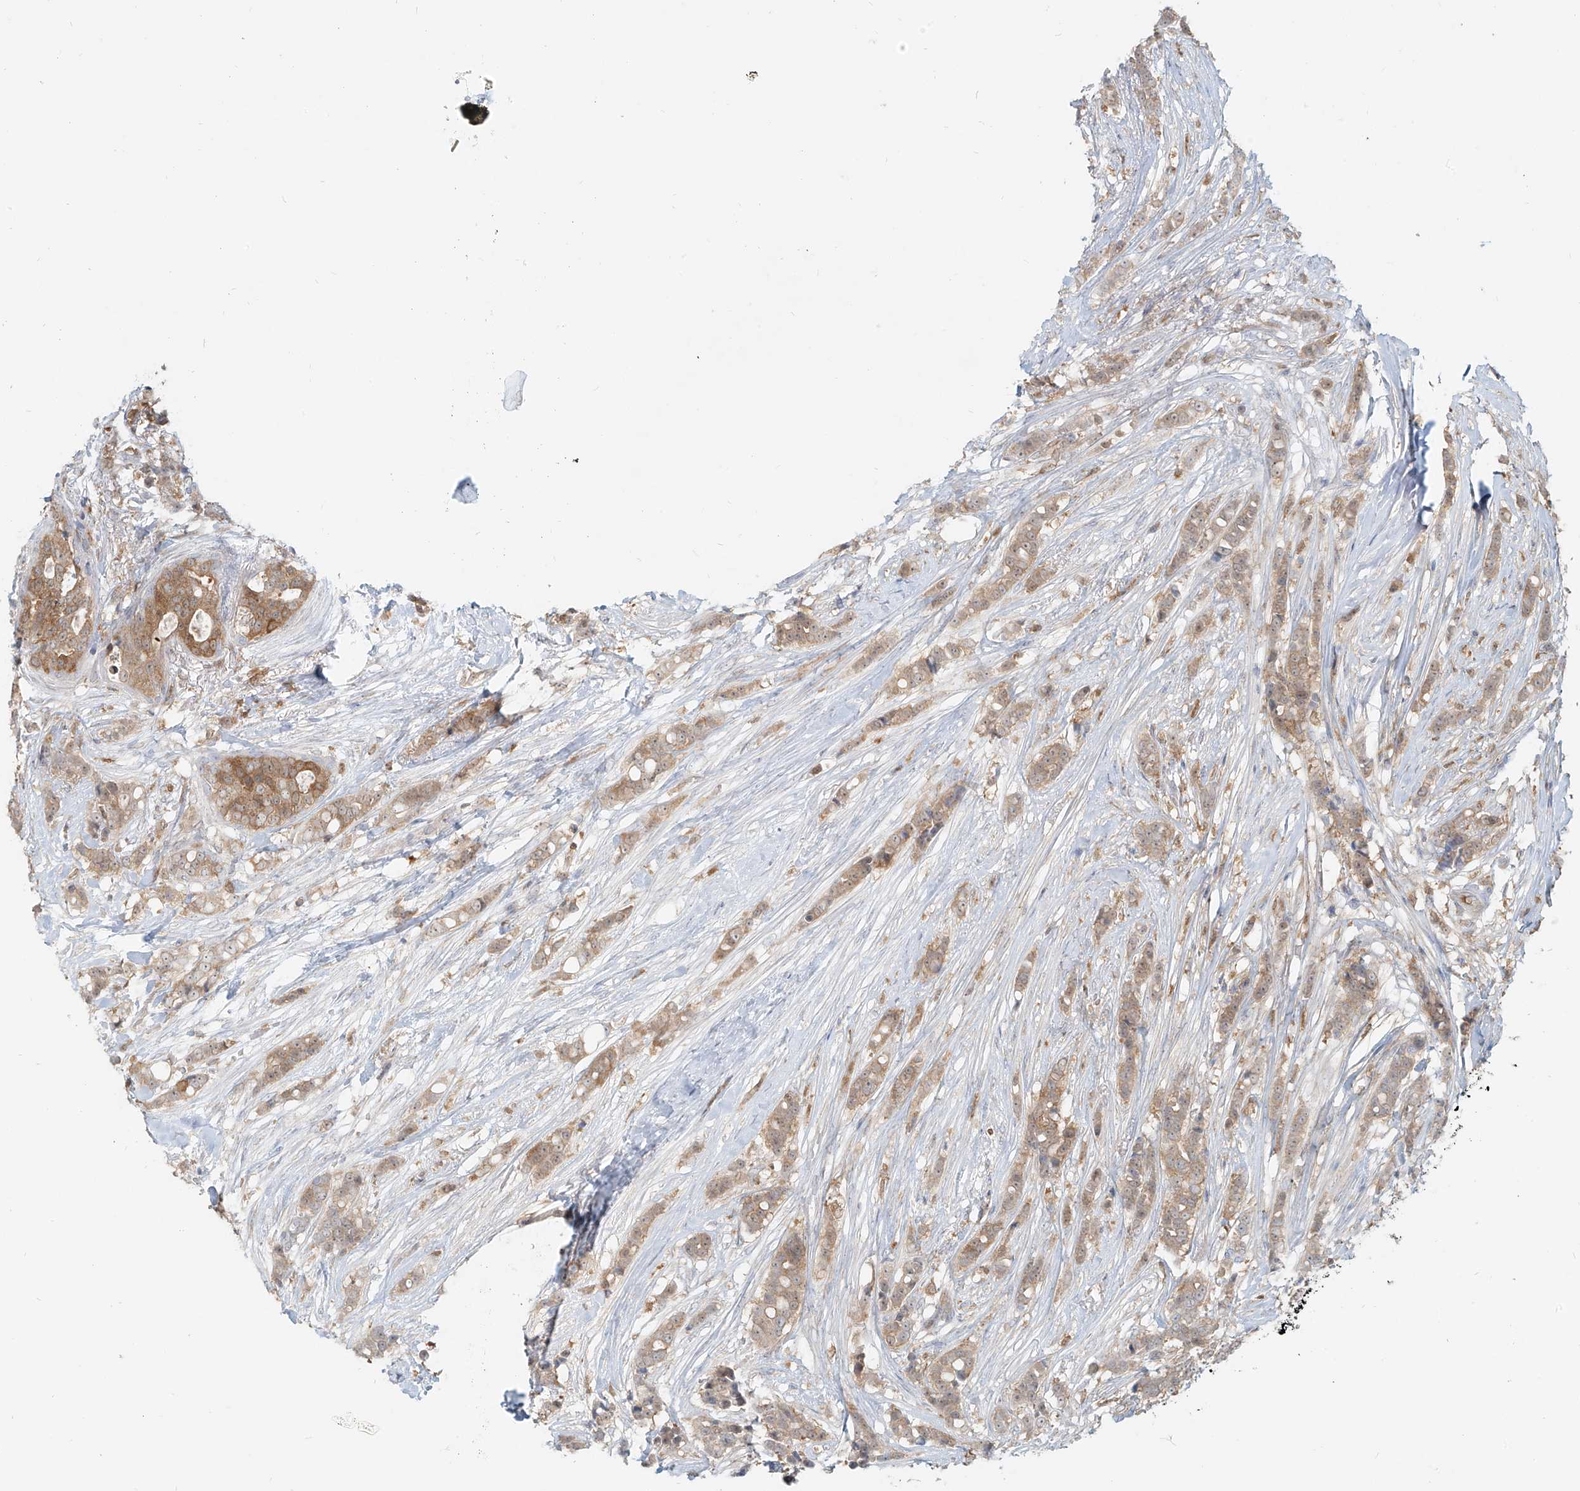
{"staining": {"intensity": "weak", "quantity": ">75%", "location": "cytoplasmic/membranous"}, "tissue": "breast cancer", "cell_type": "Tumor cells", "image_type": "cancer", "snomed": [{"axis": "morphology", "description": "Lobular carcinoma"}, {"axis": "topography", "description": "Breast"}], "caption": "Human breast cancer (lobular carcinoma) stained with a protein marker displays weak staining in tumor cells.", "gene": "PGD", "patient": {"sex": "female", "age": 51}}